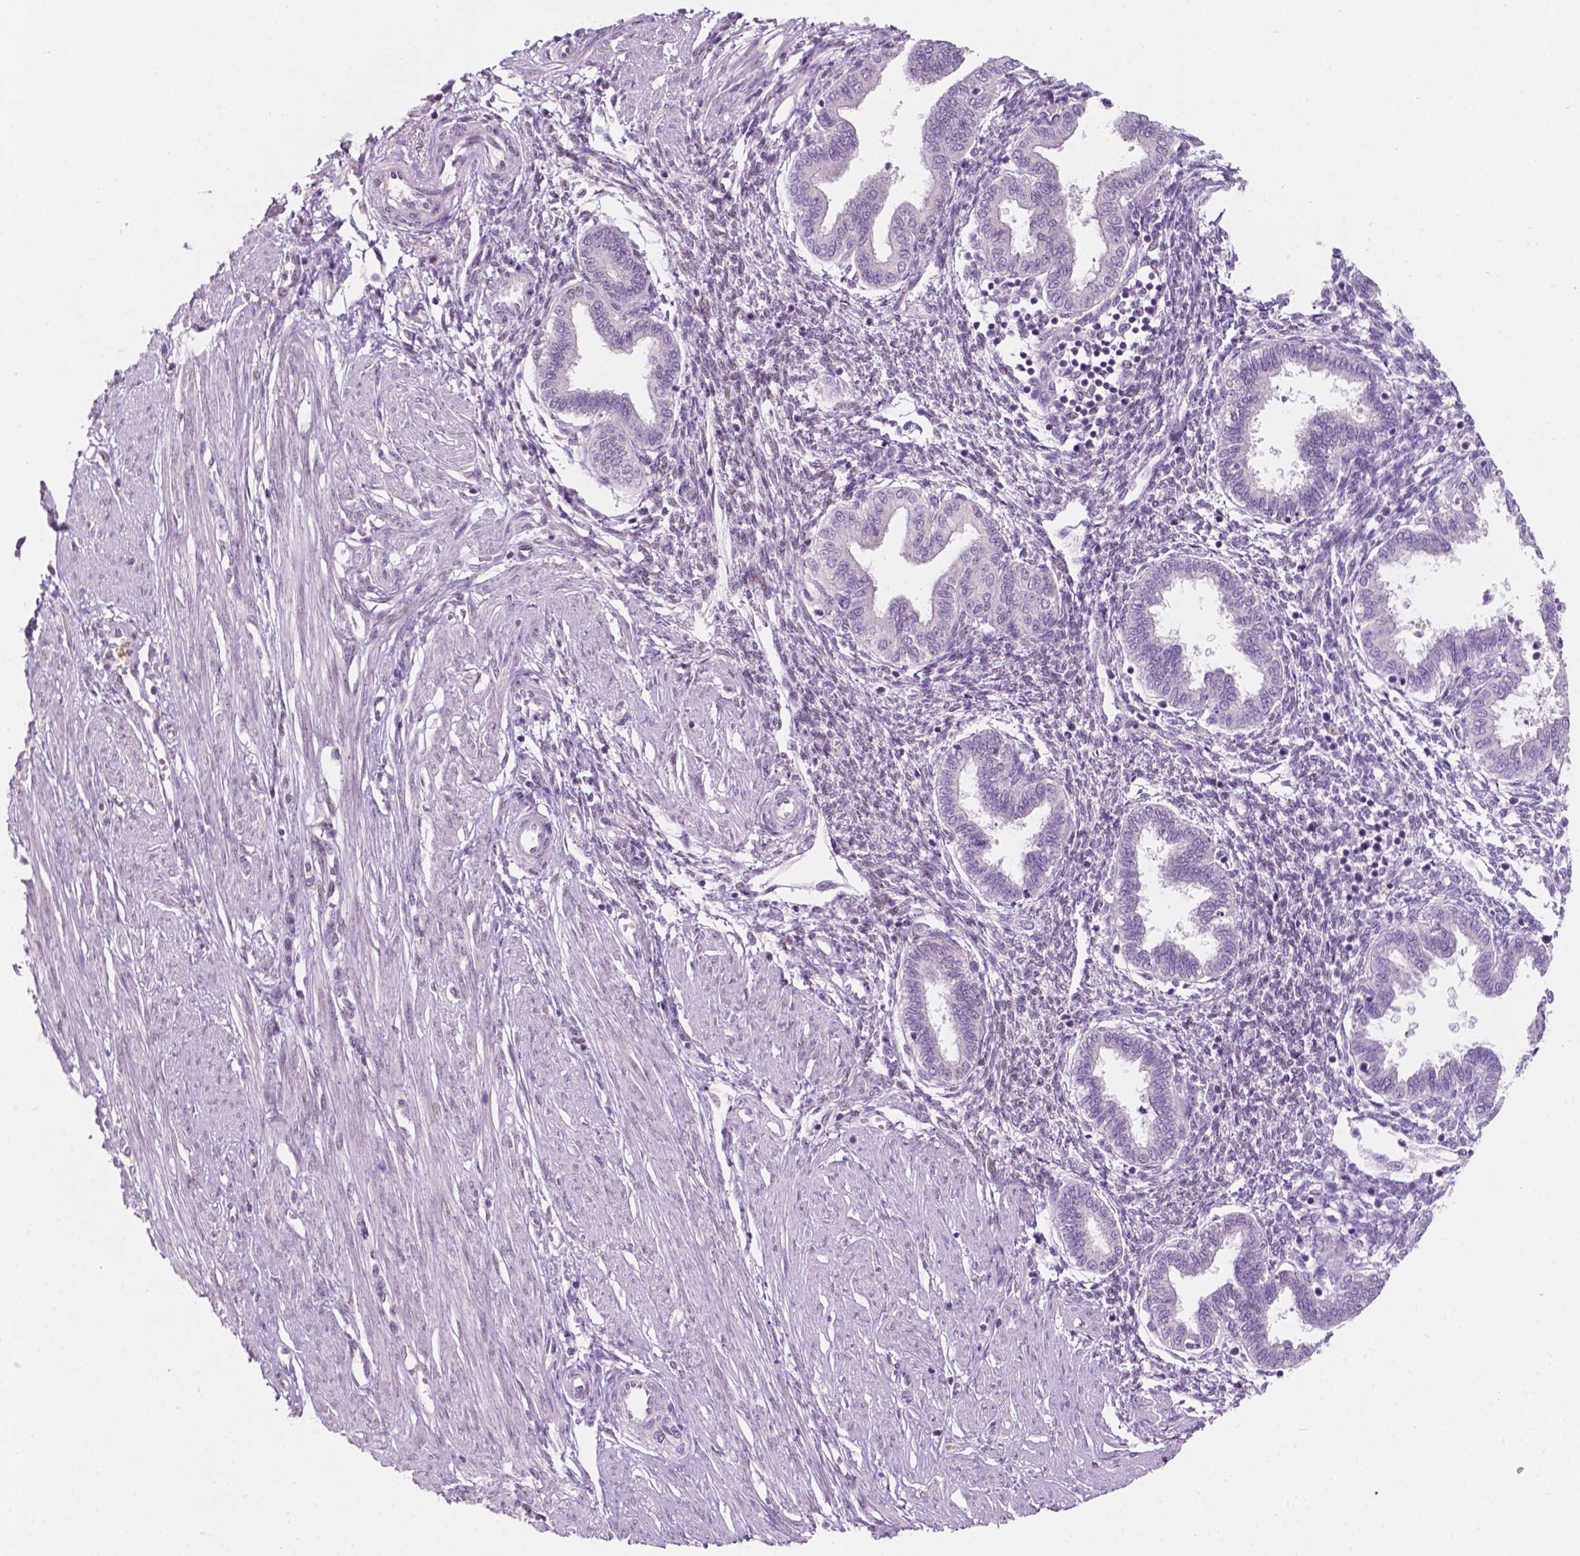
{"staining": {"intensity": "negative", "quantity": "none", "location": "none"}, "tissue": "endometrium", "cell_type": "Cells in endometrial stroma", "image_type": "normal", "snomed": [{"axis": "morphology", "description": "Normal tissue, NOS"}, {"axis": "topography", "description": "Endometrium"}], "caption": "An image of human endometrium is negative for staining in cells in endometrial stroma. Brightfield microscopy of immunohistochemistry (IHC) stained with DAB (brown) and hematoxylin (blue), captured at high magnification.", "gene": "TM6SF2", "patient": {"sex": "female", "age": 33}}